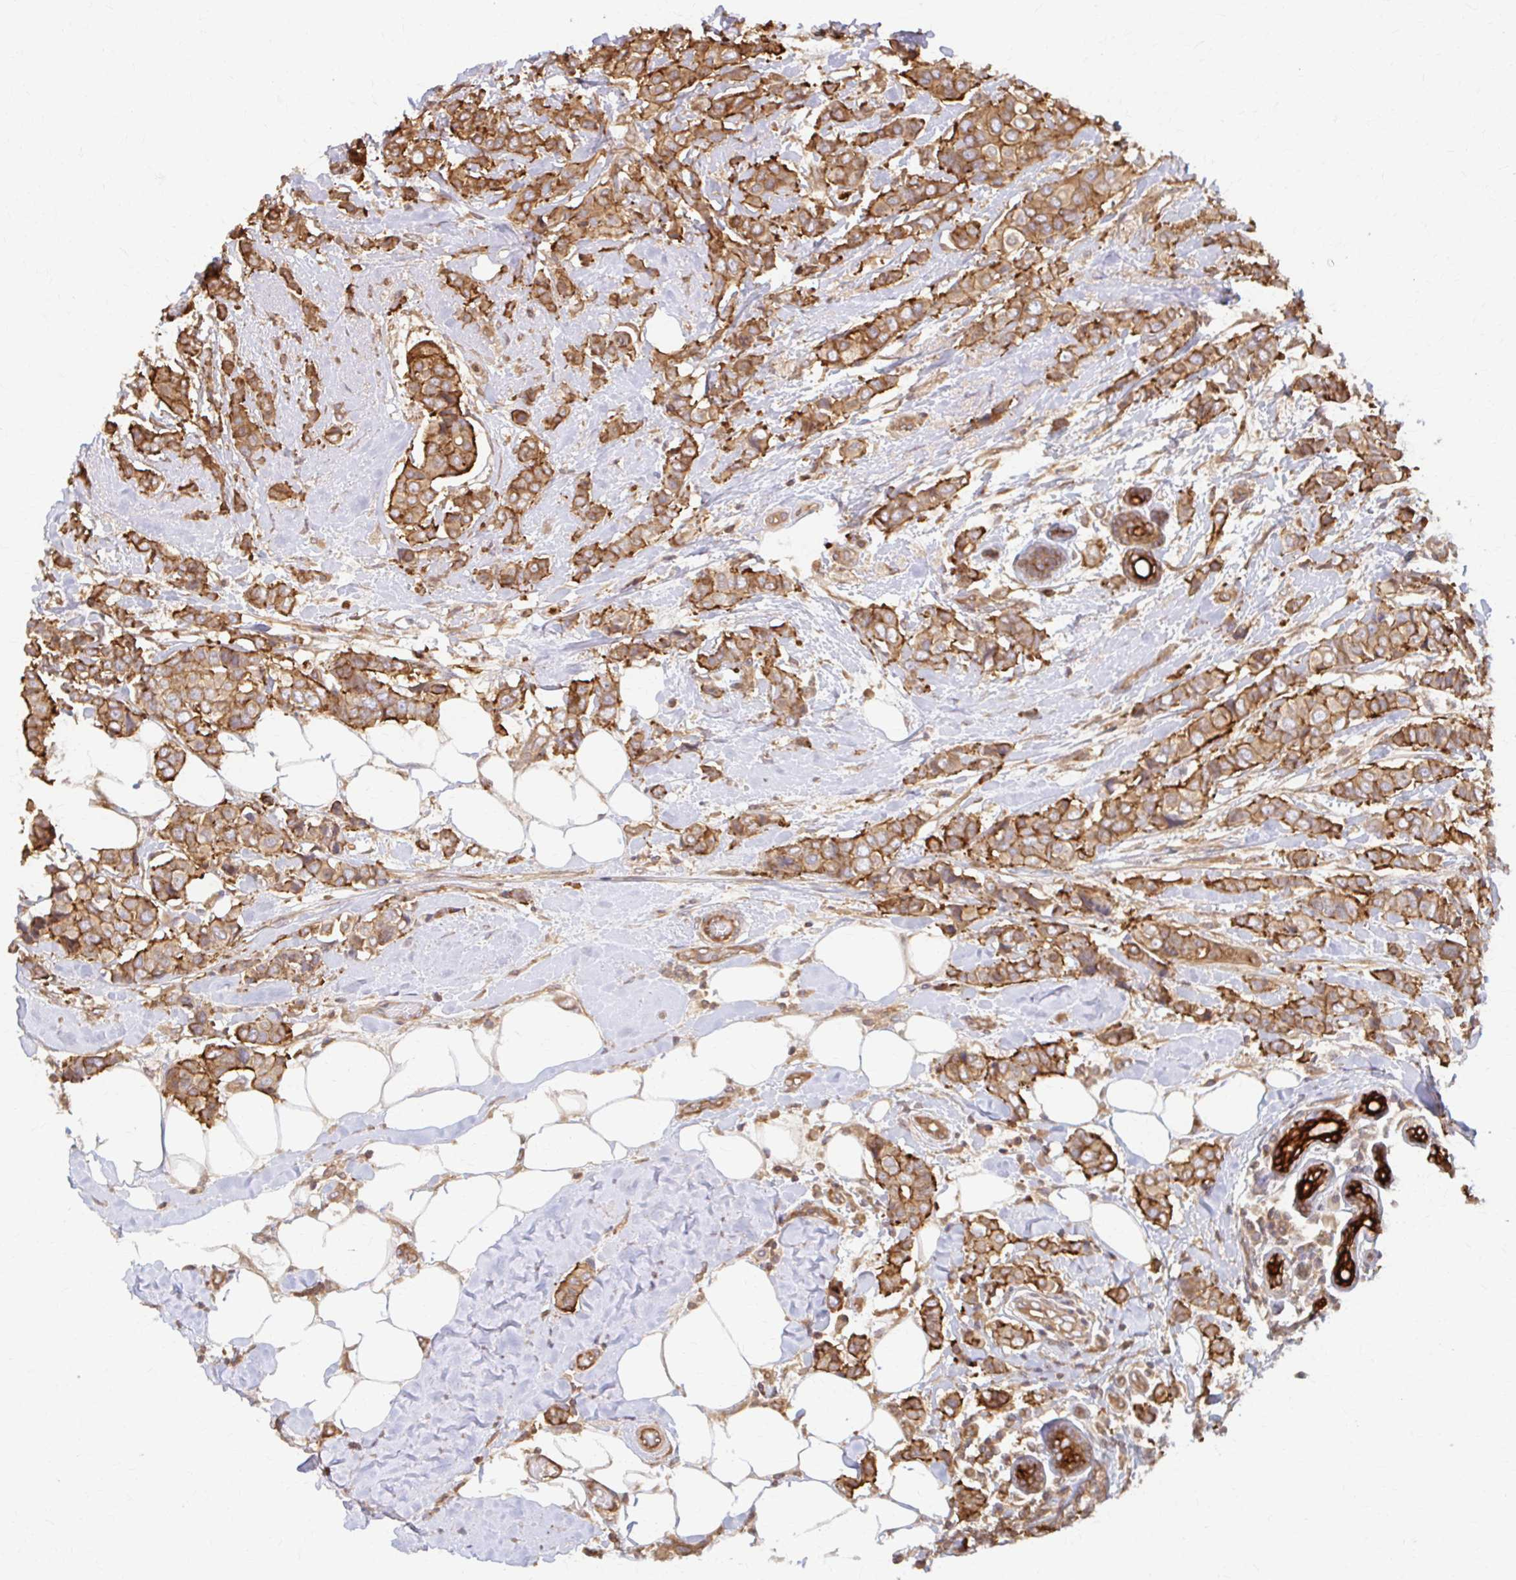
{"staining": {"intensity": "moderate", "quantity": ">75%", "location": "cytoplasmic/membranous"}, "tissue": "breast cancer", "cell_type": "Tumor cells", "image_type": "cancer", "snomed": [{"axis": "morphology", "description": "Lobular carcinoma"}, {"axis": "topography", "description": "Breast"}], "caption": "Immunohistochemical staining of breast lobular carcinoma exhibits medium levels of moderate cytoplasmic/membranous protein staining in about >75% of tumor cells.", "gene": "ARHGAP35", "patient": {"sex": "female", "age": 51}}